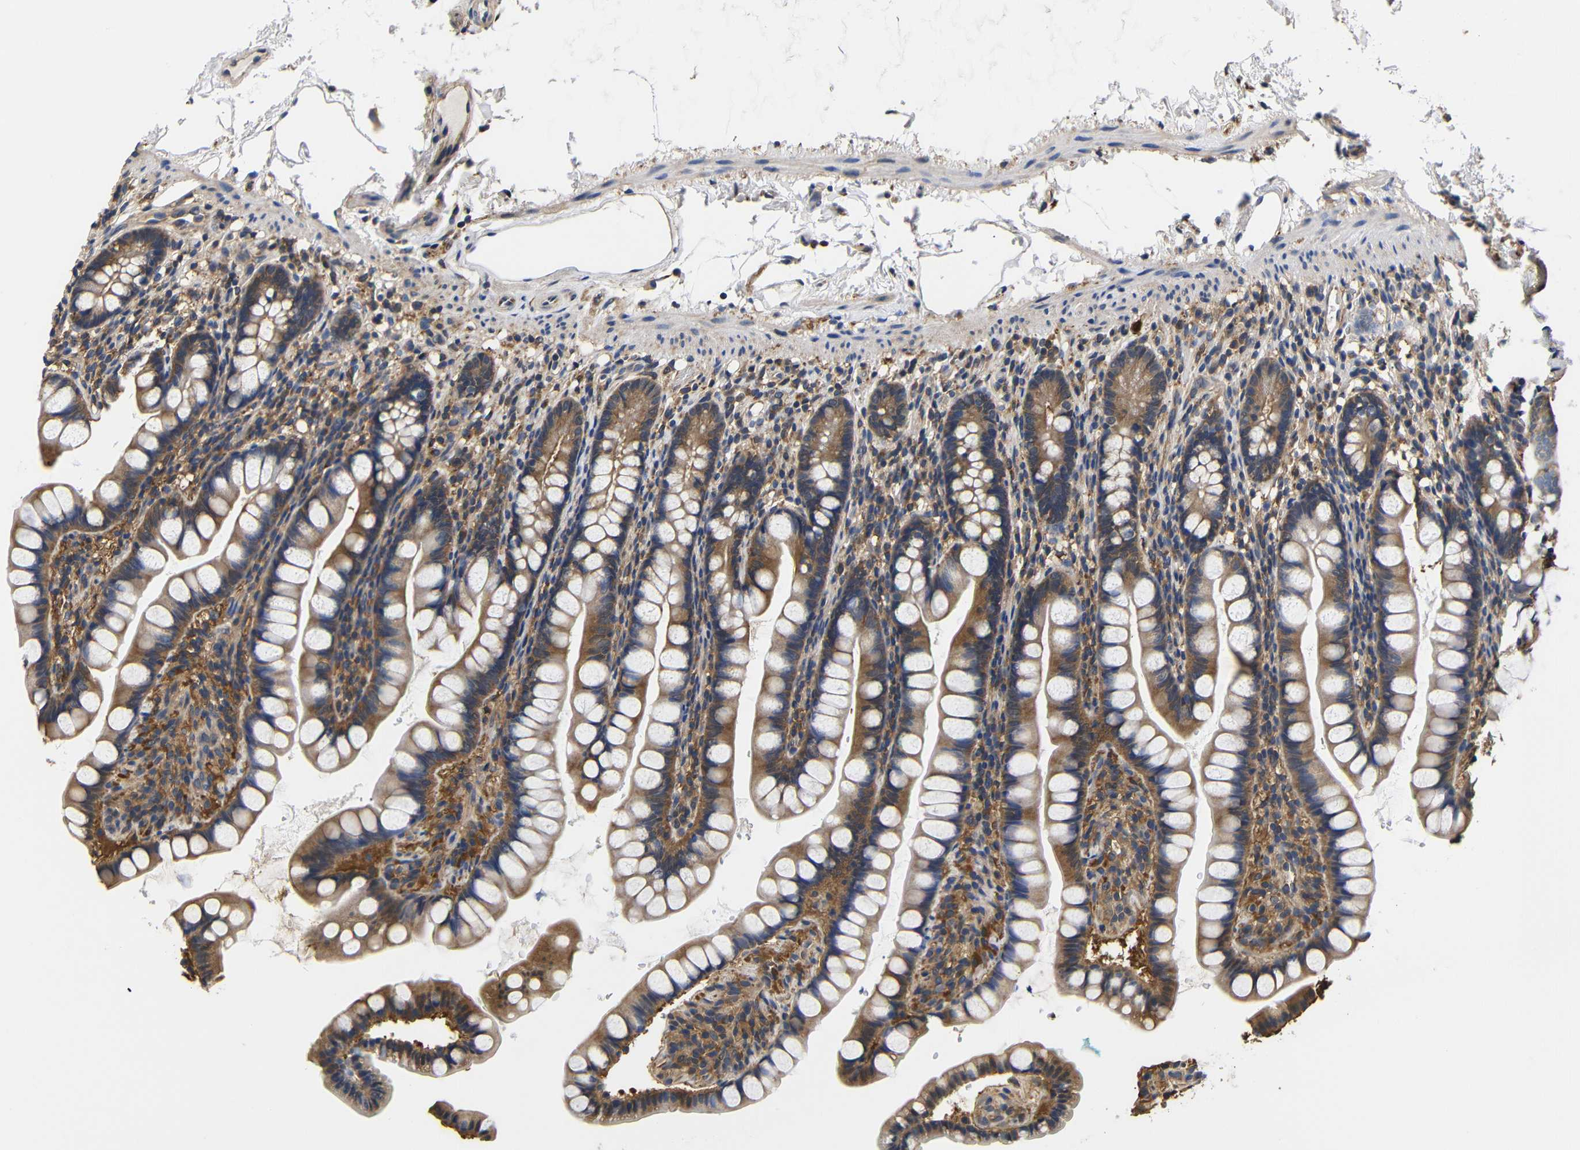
{"staining": {"intensity": "moderate", "quantity": ">75%", "location": "cytoplasmic/membranous"}, "tissue": "small intestine", "cell_type": "Glandular cells", "image_type": "normal", "snomed": [{"axis": "morphology", "description": "Normal tissue, NOS"}, {"axis": "topography", "description": "Small intestine"}], "caption": "A micrograph of human small intestine stained for a protein shows moderate cytoplasmic/membranous brown staining in glandular cells. Nuclei are stained in blue.", "gene": "LRRCC1", "patient": {"sex": "female", "age": 84}}